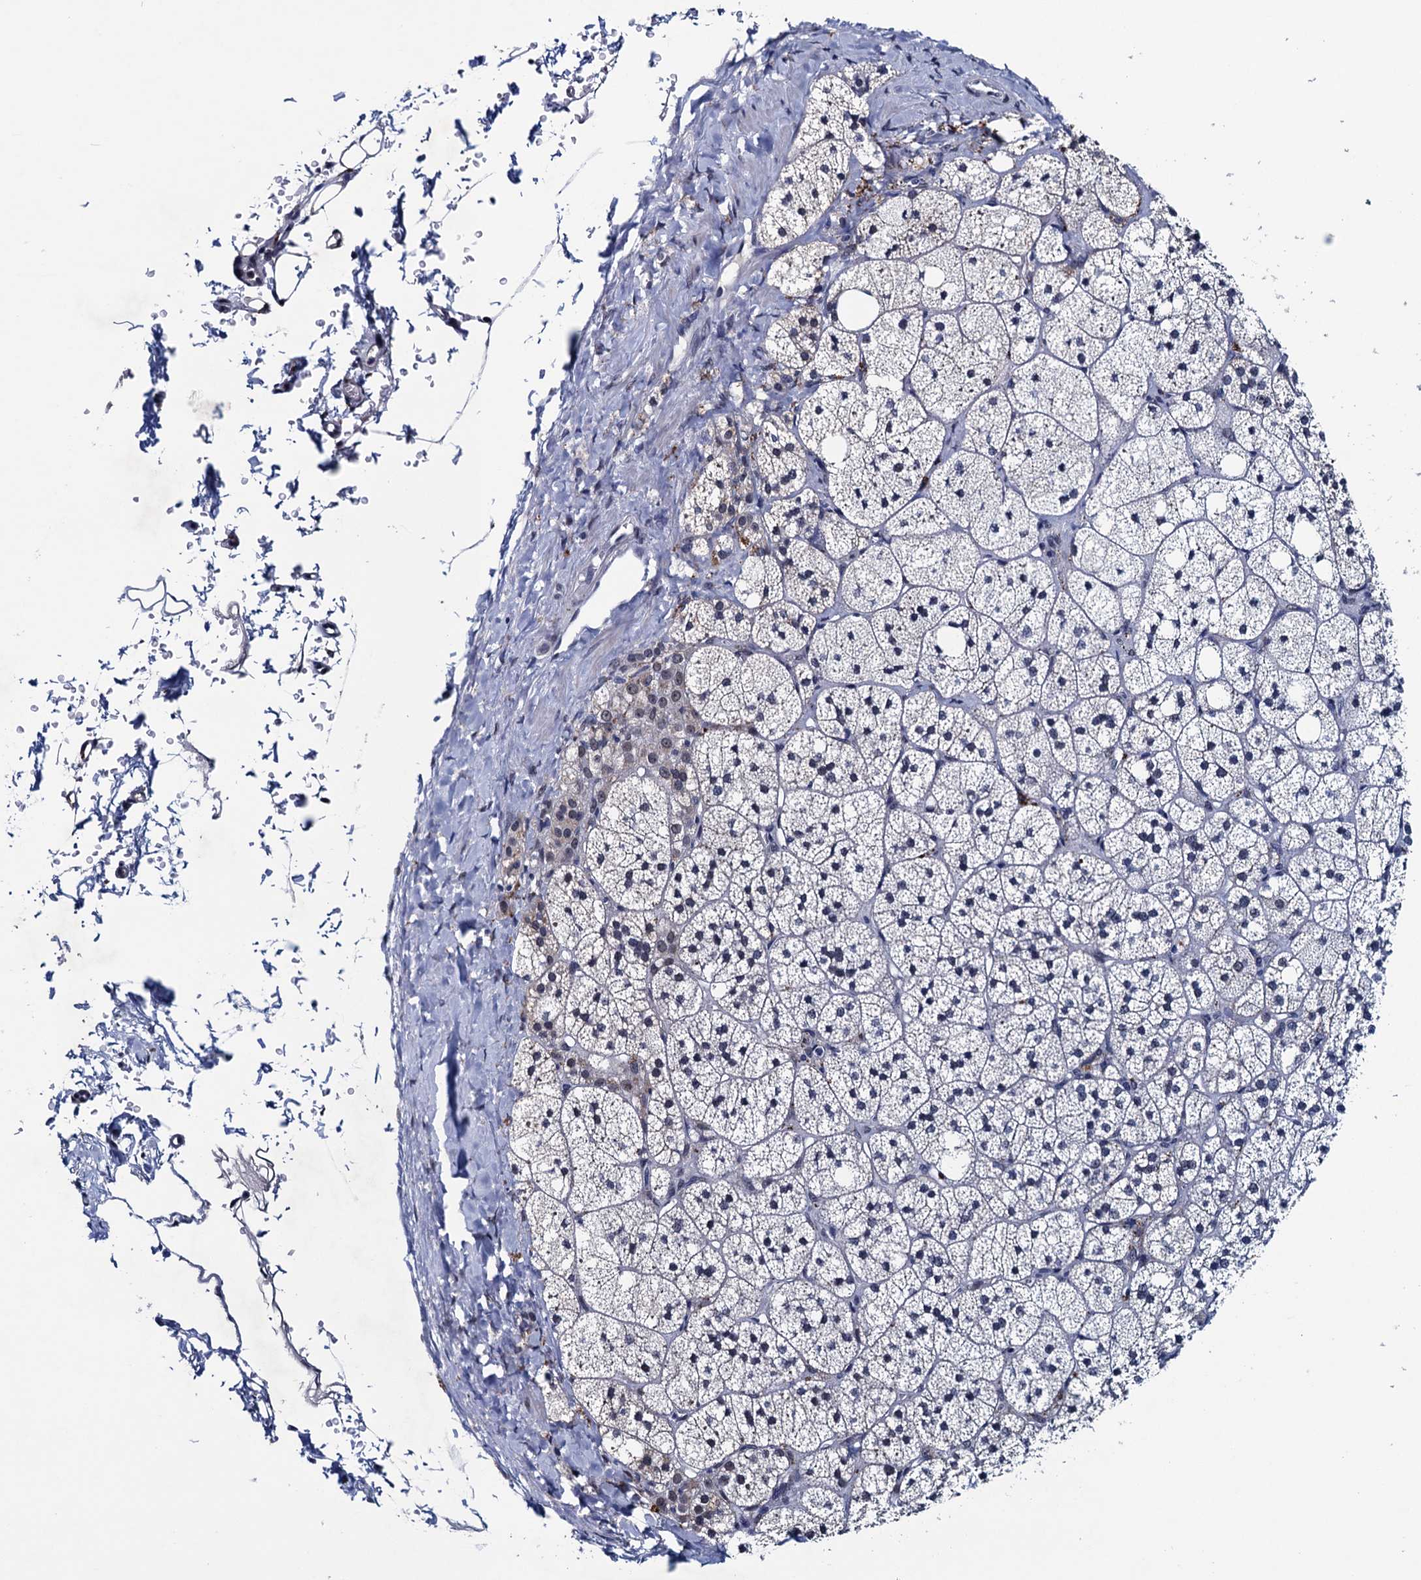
{"staining": {"intensity": "weak", "quantity": "25%-75%", "location": "cytoplasmic/membranous"}, "tissue": "adrenal gland", "cell_type": "Glandular cells", "image_type": "normal", "snomed": [{"axis": "morphology", "description": "Normal tissue, NOS"}, {"axis": "topography", "description": "Adrenal gland"}], "caption": "Adrenal gland stained with IHC demonstrates weak cytoplasmic/membranous expression in approximately 25%-75% of glandular cells.", "gene": "FNBP4", "patient": {"sex": "male", "age": 61}}